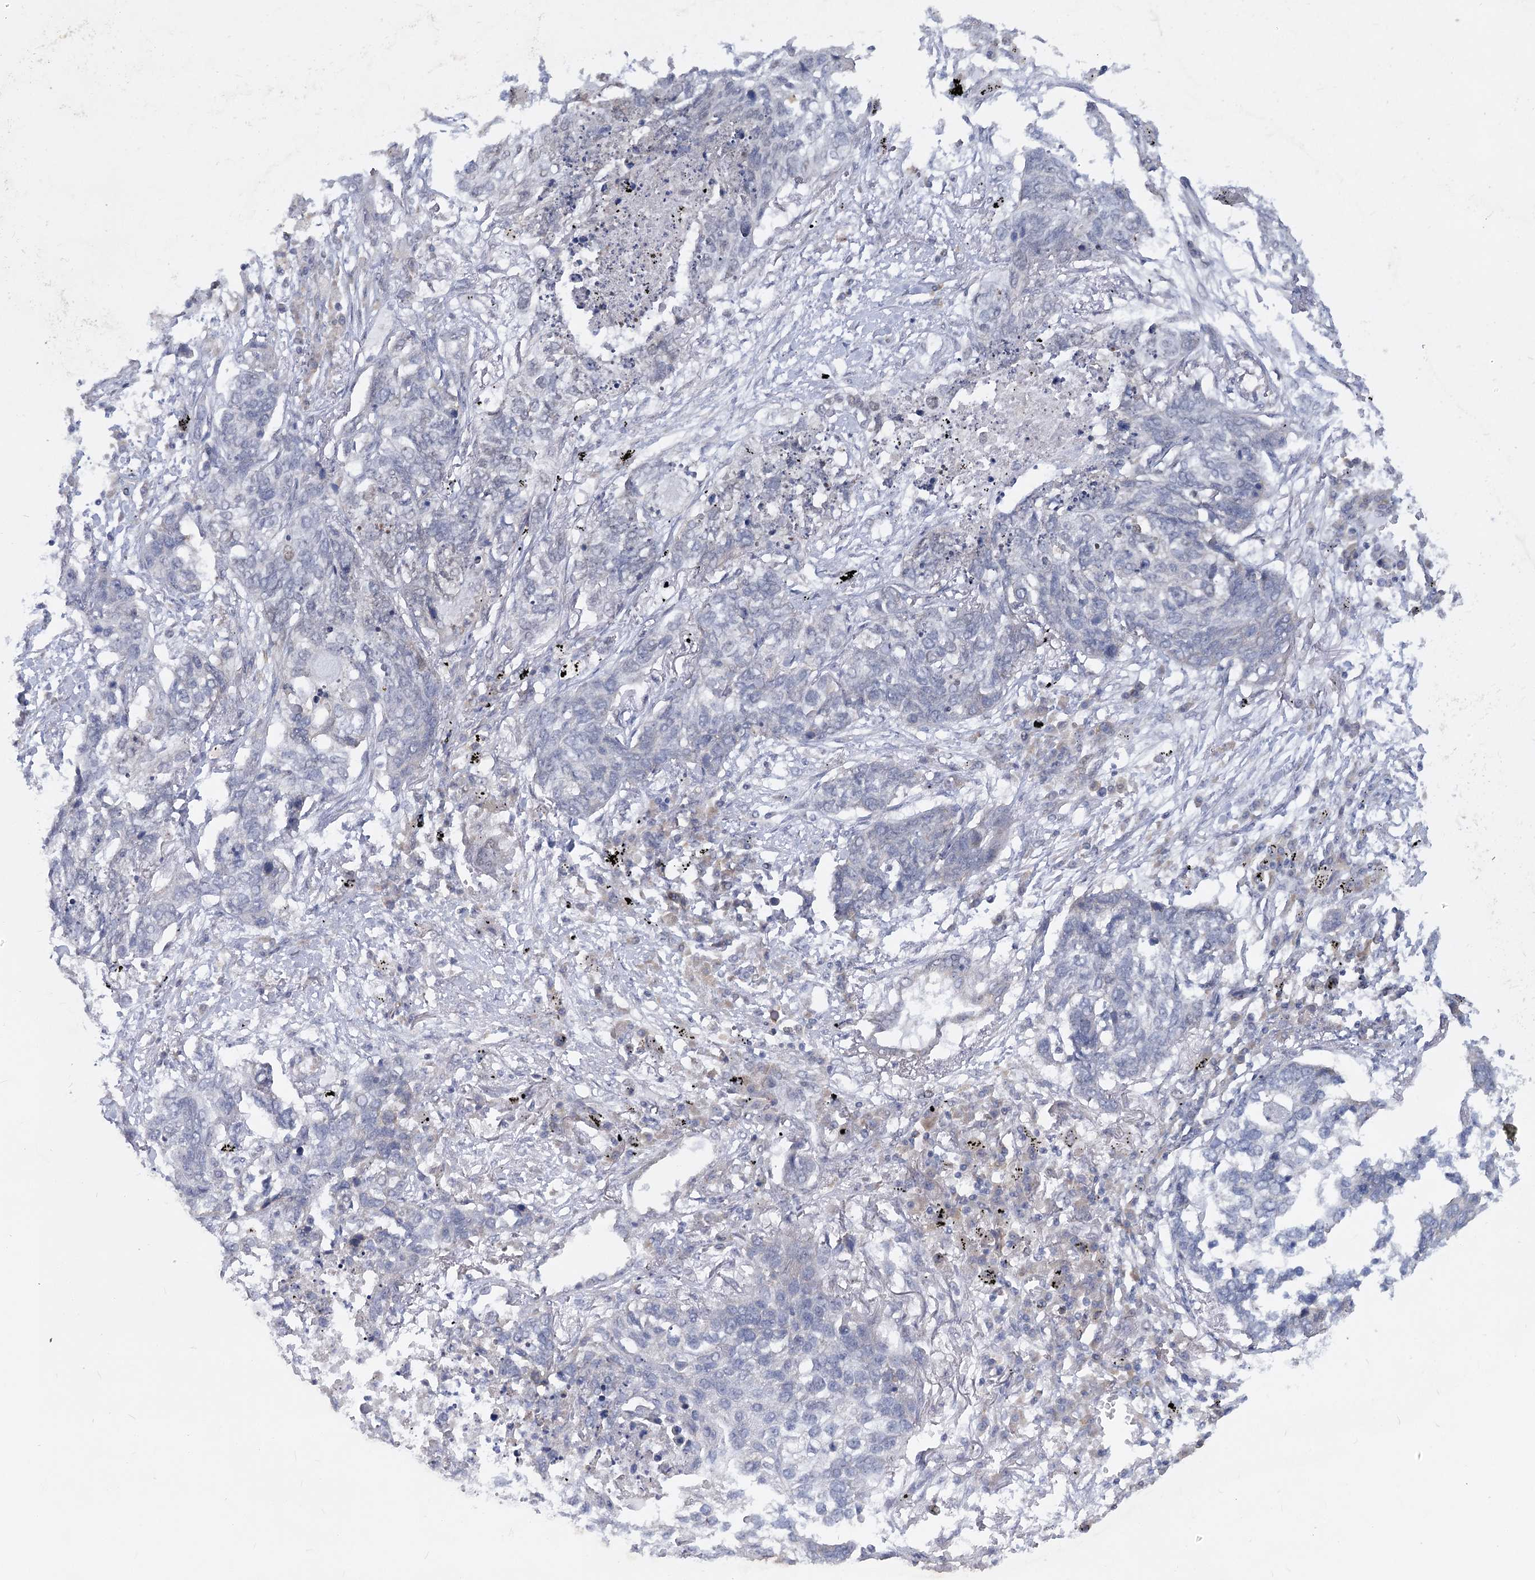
{"staining": {"intensity": "negative", "quantity": "none", "location": "none"}, "tissue": "lung cancer", "cell_type": "Tumor cells", "image_type": "cancer", "snomed": [{"axis": "morphology", "description": "Squamous cell carcinoma, NOS"}, {"axis": "topography", "description": "Lung"}], "caption": "Lung squamous cell carcinoma was stained to show a protein in brown. There is no significant expression in tumor cells.", "gene": "ARSI", "patient": {"sex": "female", "age": 63}}